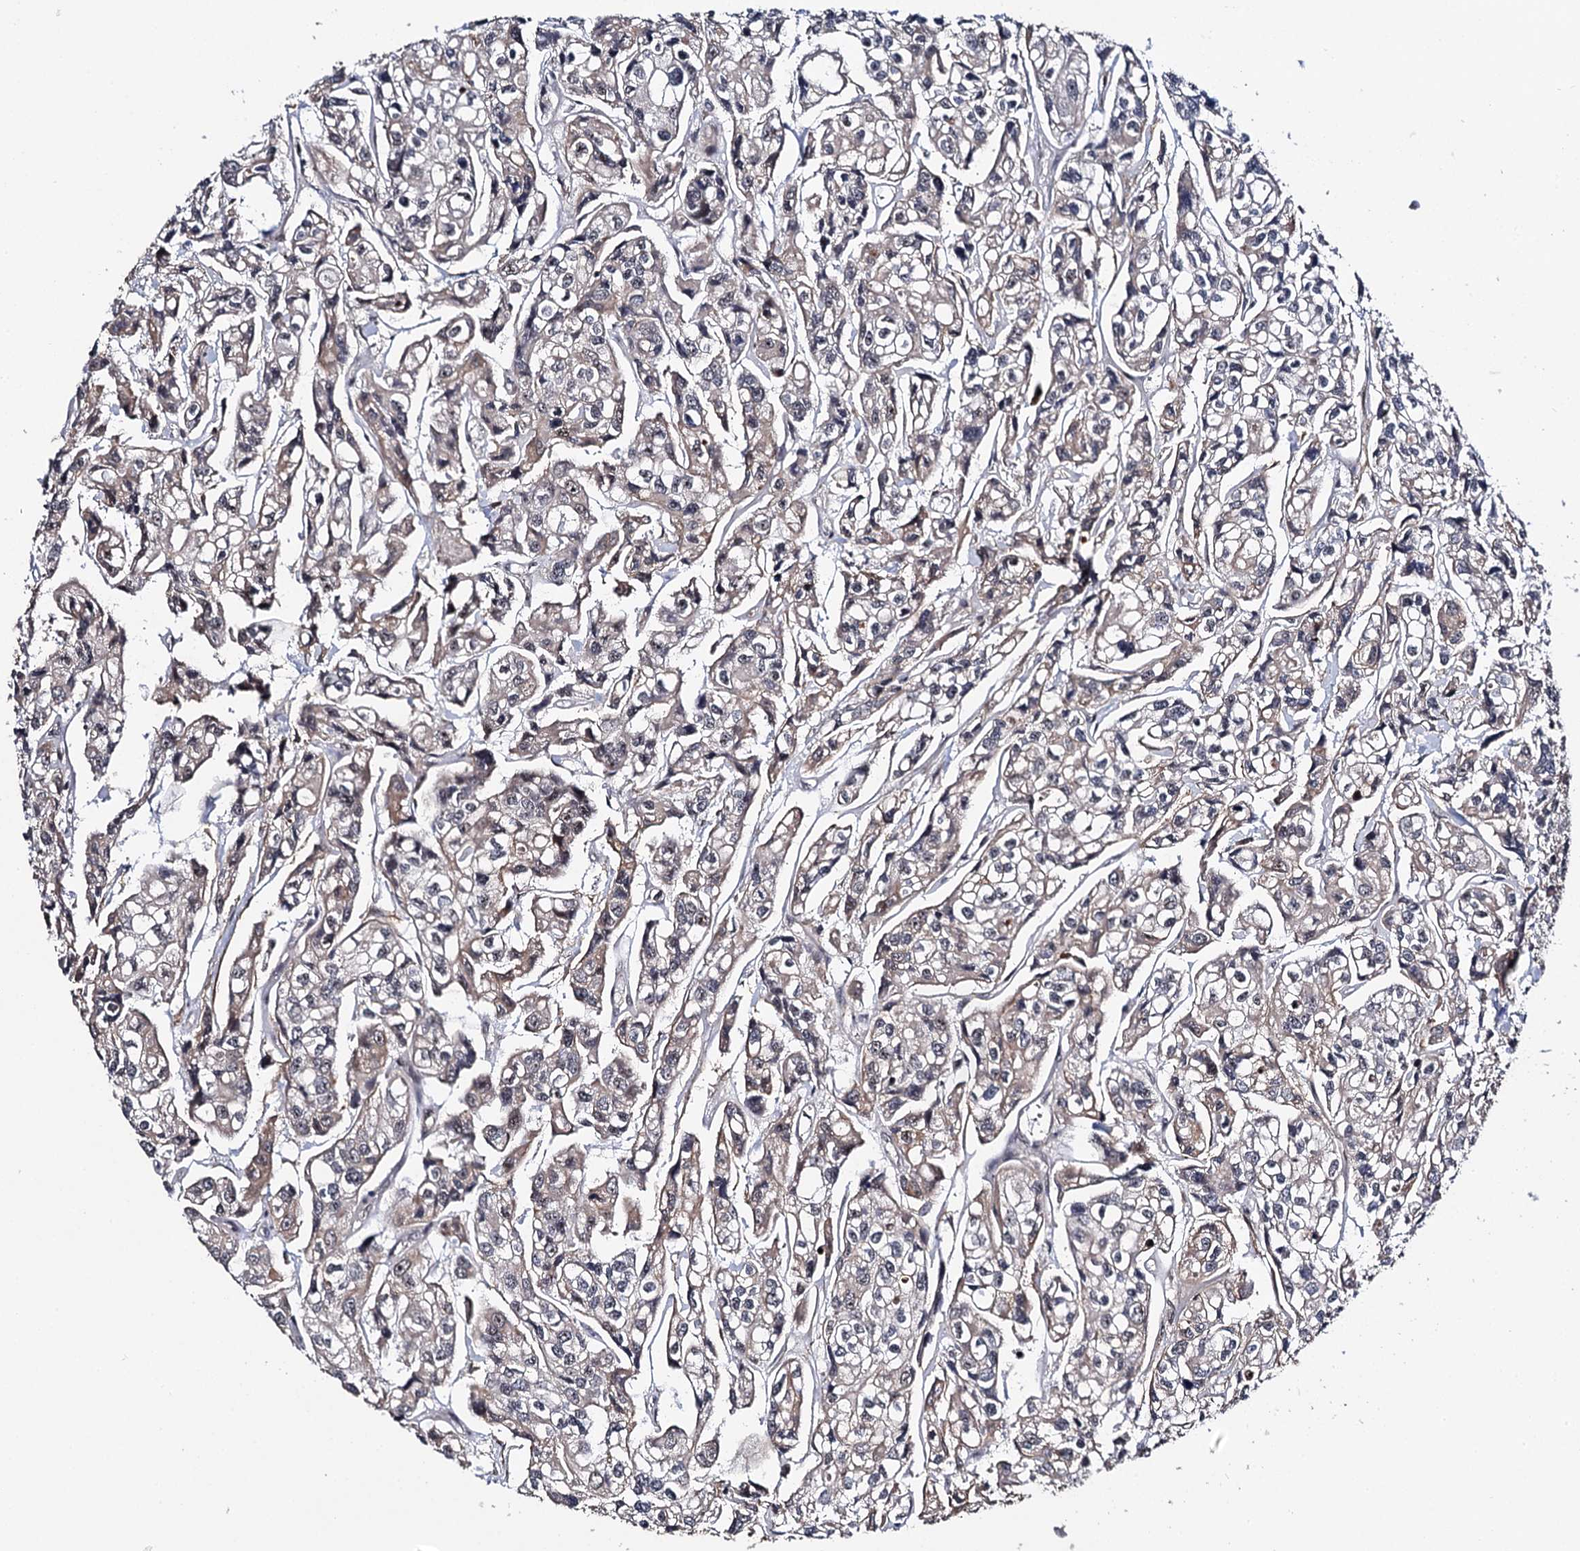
{"staining": {"intensity": "weak", "quantity": "25%-75%", "location": "cytoplasmic/membranous"}, "tissue": "urothelial cancer", "cell_type": "Tumor cells", "image_type": "cancer", "snomed": [{"axis": "morphology", "description": "Urothelial carcinoma, High grade"}, {"axis": "topography", "description": "Urinary bladder"}], "caption": "Urothelial carcinoma (high-grade) tissue displays weak cytoplasmic/membranous staining in about 25%-75% of tumor cells", "gene": "SUPT20H", "patient": {"sex": "male", "age": 67}}